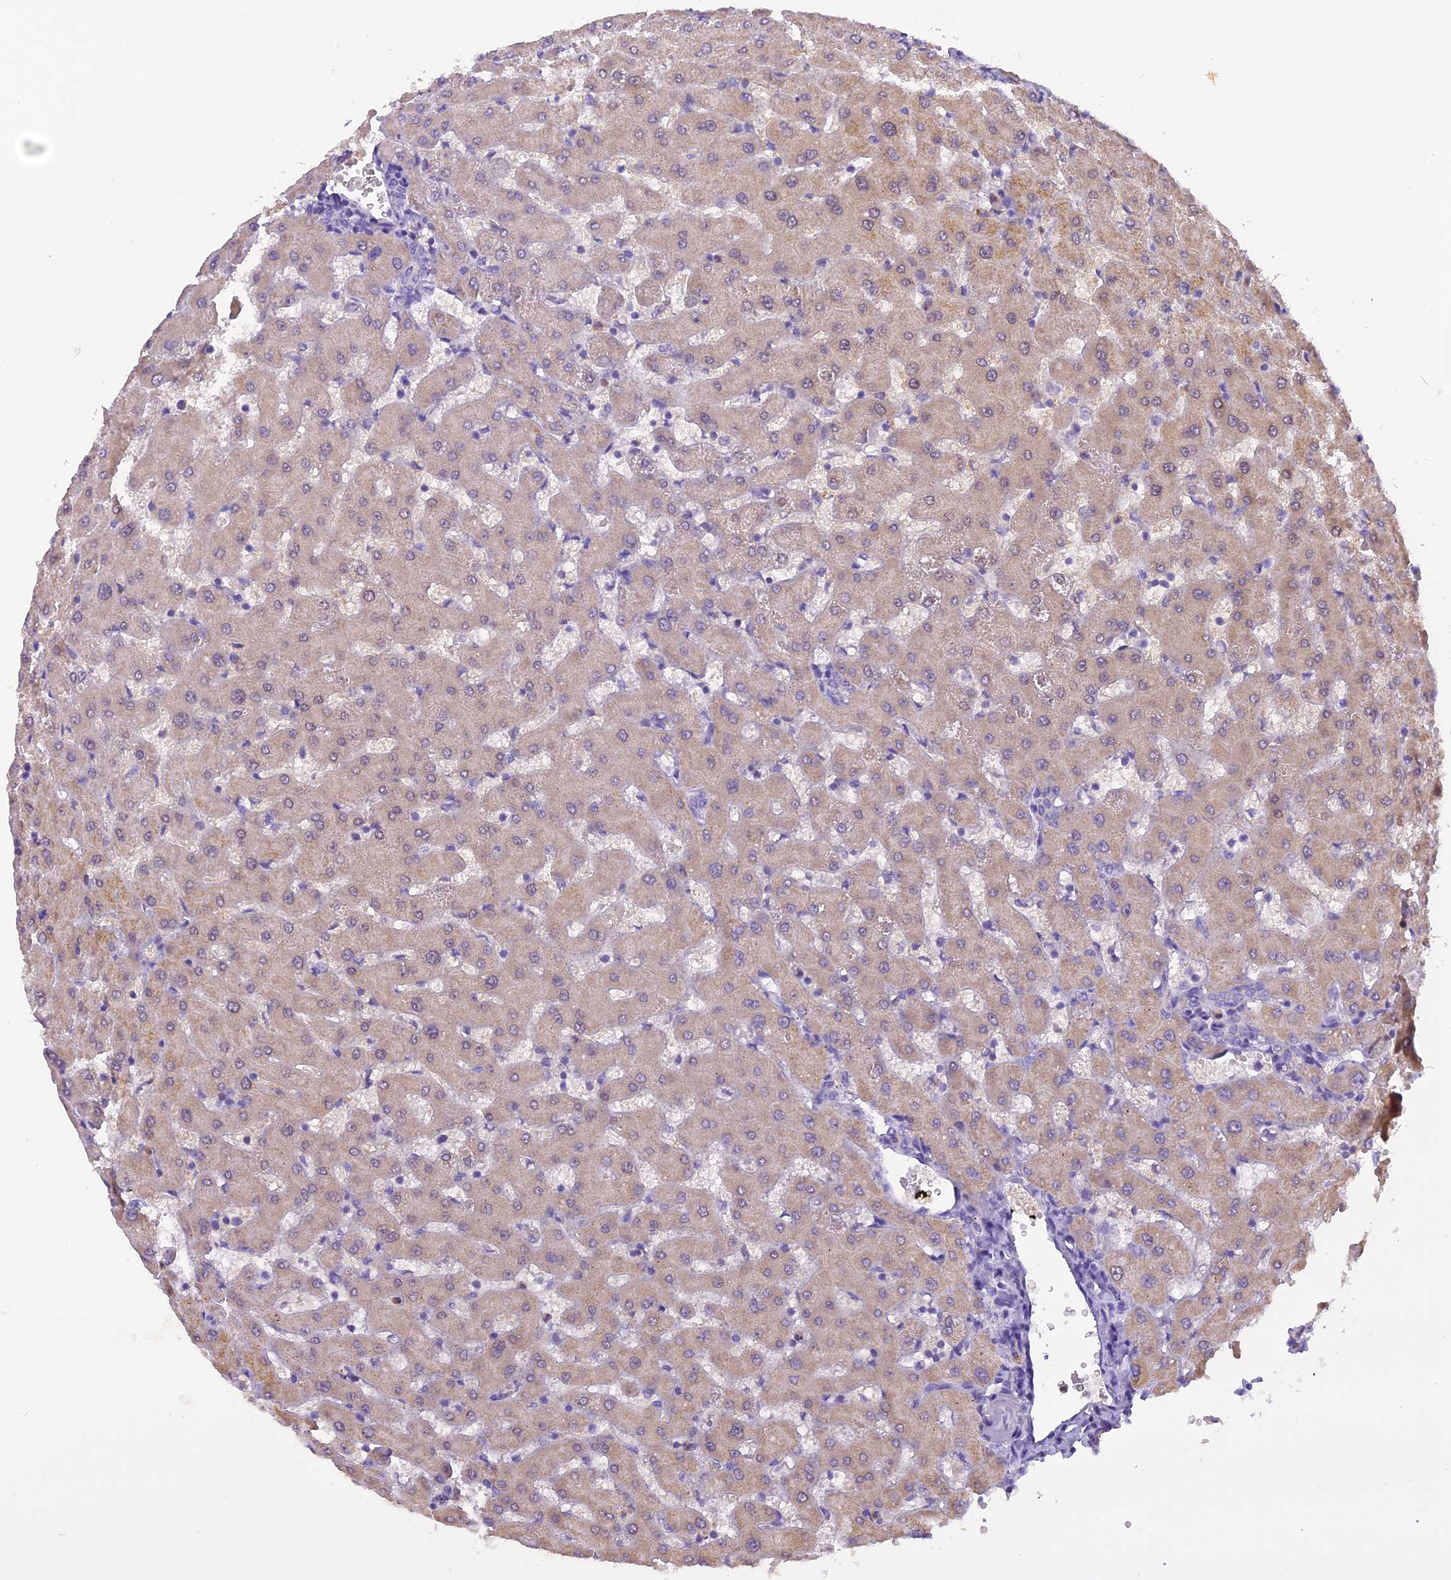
{"staining": {"intensity": "negative", "quantity": "none", "location": "none"}, "tissue": "liver", "cell_type": "Cholangiocytes", "image_type": "normal", "snomed": [{"axis": "morphology", "description": "Normal tissue, NOS"}, {"axis": "topography", "description": "Liver"}], "caption": "This image is of unremarkable liver stained with immunohistochemistry (IHC) to label a protein in brown with the nuclei are counter-stained blue. There is no positivity in cholangiocytes.", "gene": "TRIM3", "patient": {"sex": "female", "age": 63}}